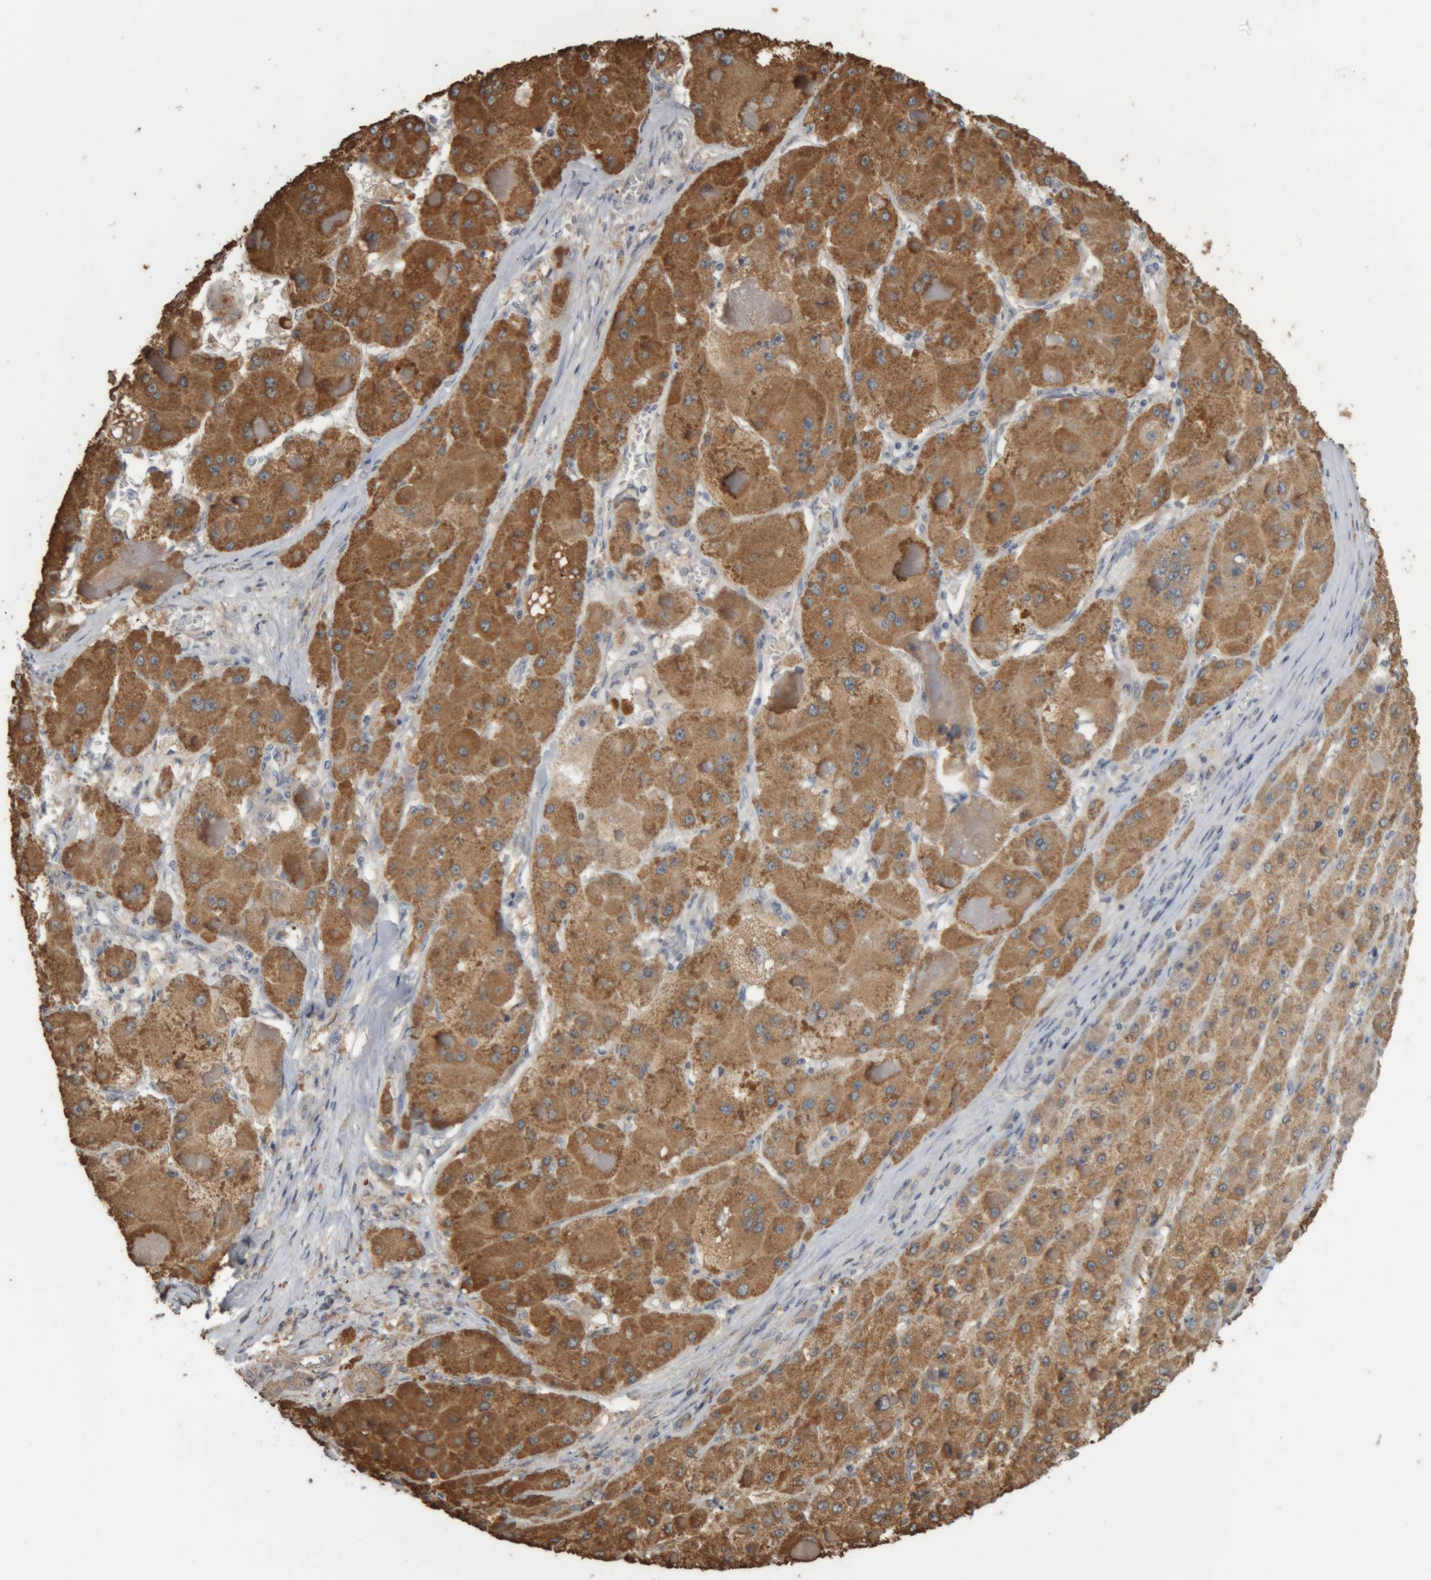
{"staining": {"intensity": "moderate", "quantity": ">75%", "location": "cytoplasmic/membranous"}, "tissue": "liver cancer", "cell_type": "Tumor cells", "image_type": "cancer", "snomed": [{"axis": "morphology", "description": "Carcinoma, Hepatocellular, NOS"}, {"axis": "topography", "description": "Liver"}], "caption": "DAB (3,3'-diaminobenzidine) immunohistochemical staining of human liver cancer exhibits moderate cytoplasmic/membranous protein staining in about >75% of tumor cells.", "gene": "TMED7", "patient": {"sex": "female", "age": 73}}